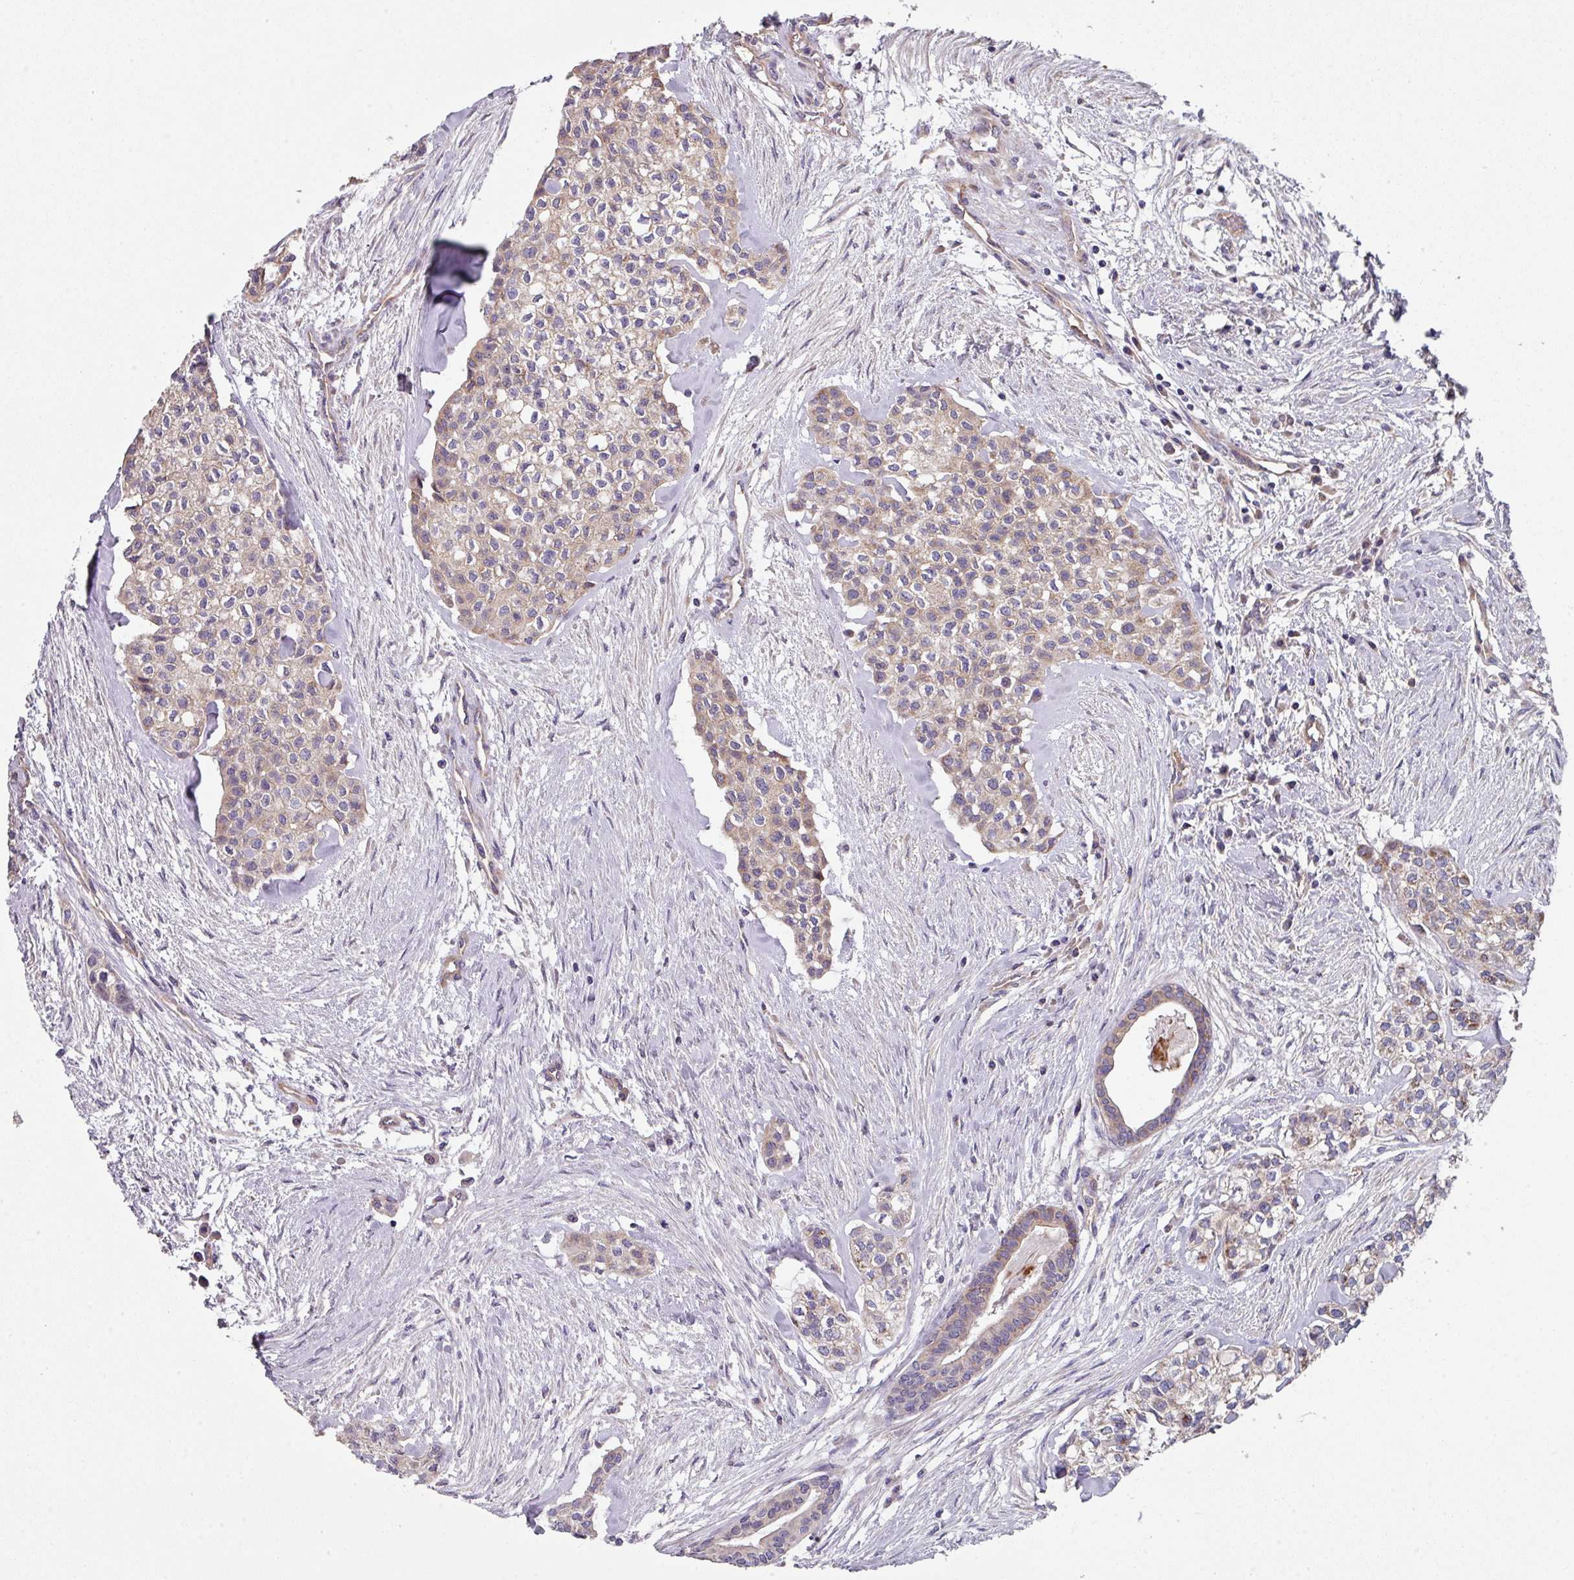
{"staining": {"intensity": "negative", "quantity": "none", "location": "none"}, "tissue": "head and neck cancer", "cell_type": "Tumor cells", "image_type": "cancer", "snomed": [{"axis": "morphology", "description": "Adenocarcinoma, NOS"}, {"axis": "topography", "description": "Head-Neck"}], "caption": "Head and neck cancer was stained to show a protein in brown. There is no significant staining in tumor cells.", "gene": "DCAF12L2", "patient": {"sex": "male", "age": 81}}